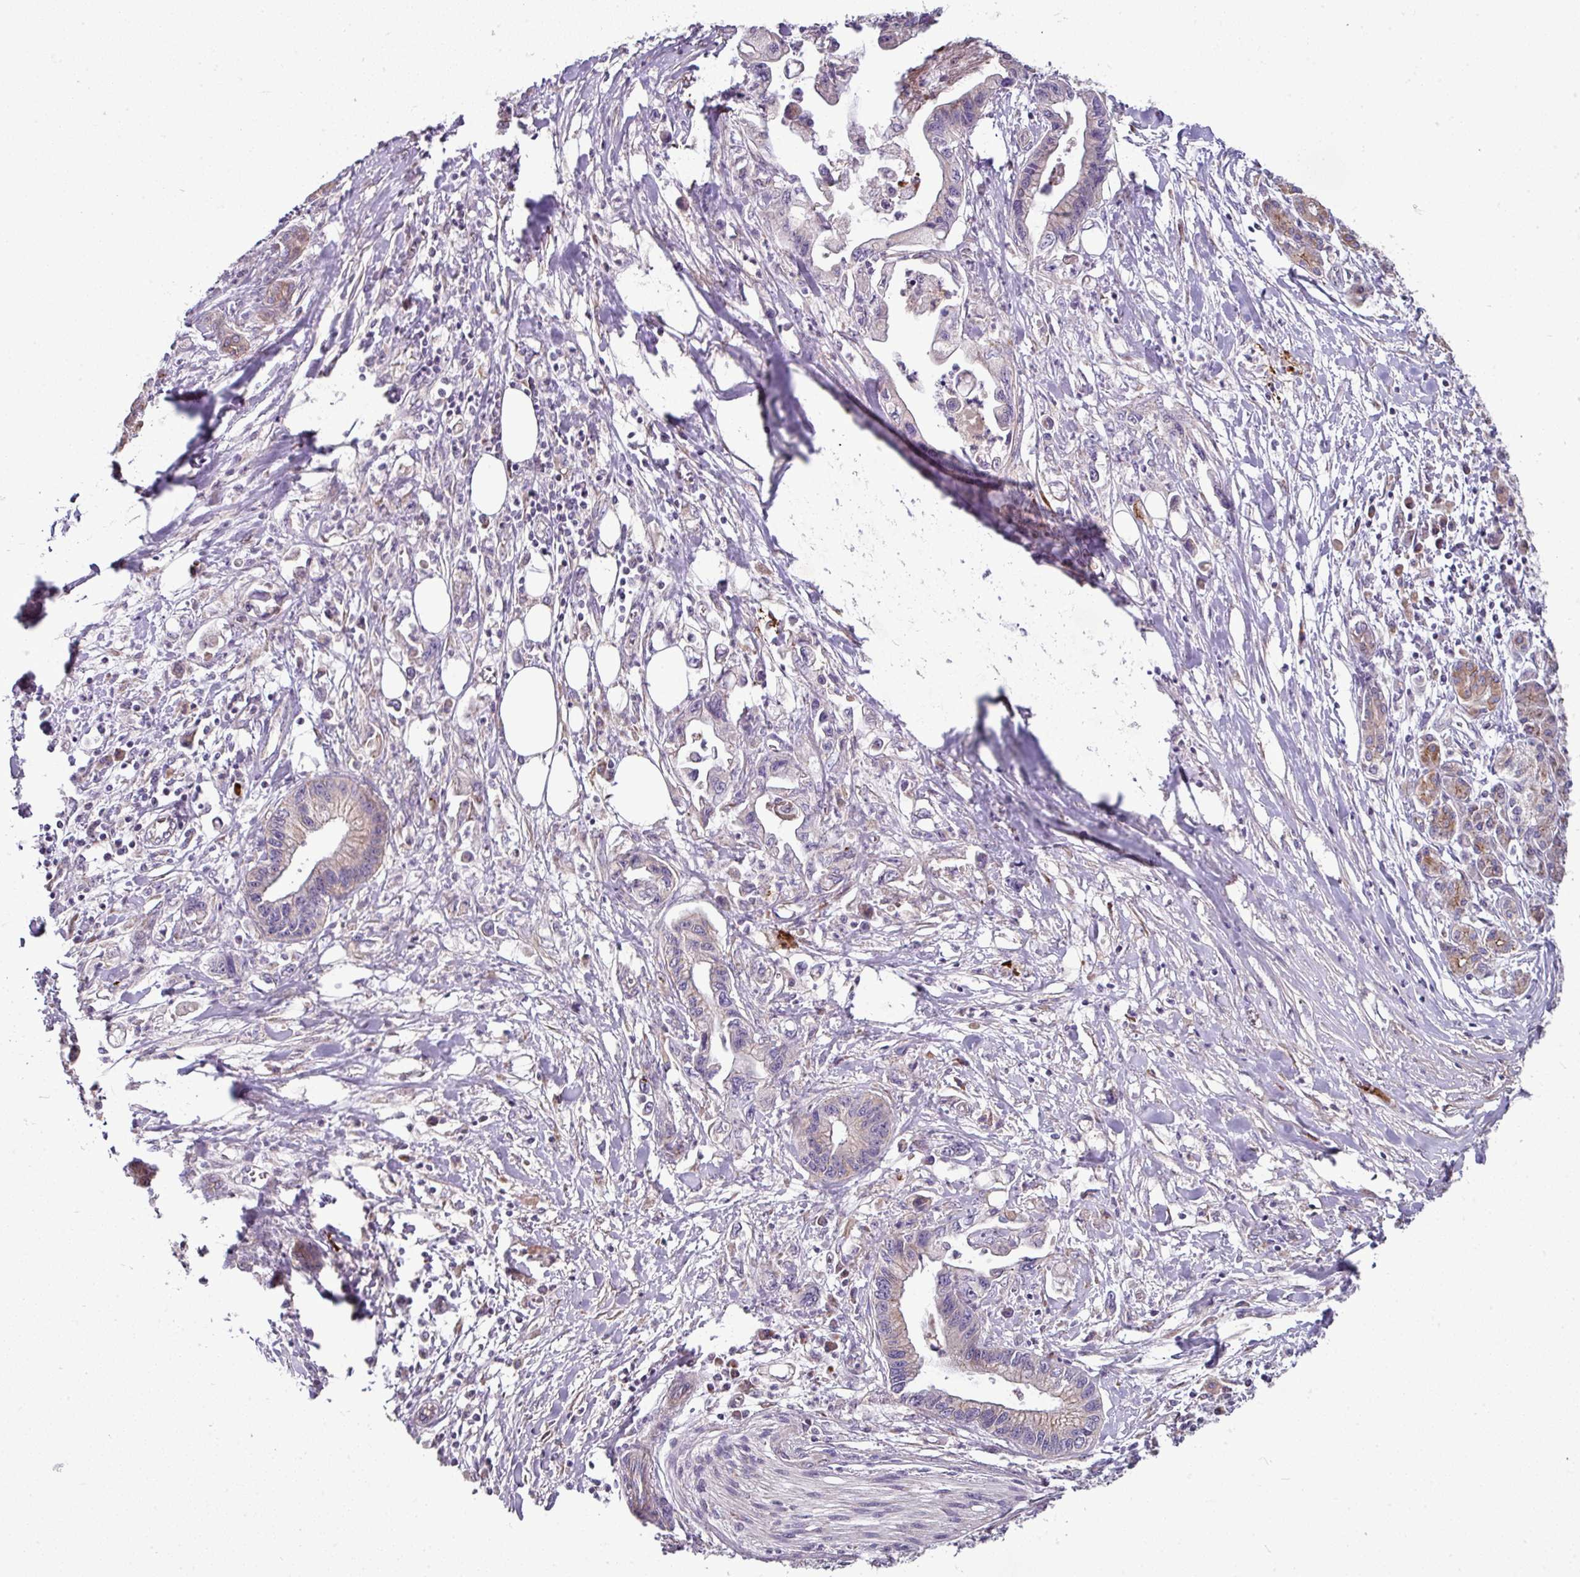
{"staining": {"intensity": "weak", "quantity": "<25%", "location": "cytoplasmic/membranous"}, "tissue": "pancreatic cancer", "cell_type": "Tumor cells", "image_type": "cancer", "snomed": [{"axis": "morphology", "description": "Adenocarcinoma, NOS"}, {"axis": "topography", "description": "Pancreas"}], "caption": "This is an IHC micrograph of pancreatic cancer. There is no expression in tumor cells.", "gene": "GAN", "patient": {"sex": "male", "age": 61}}